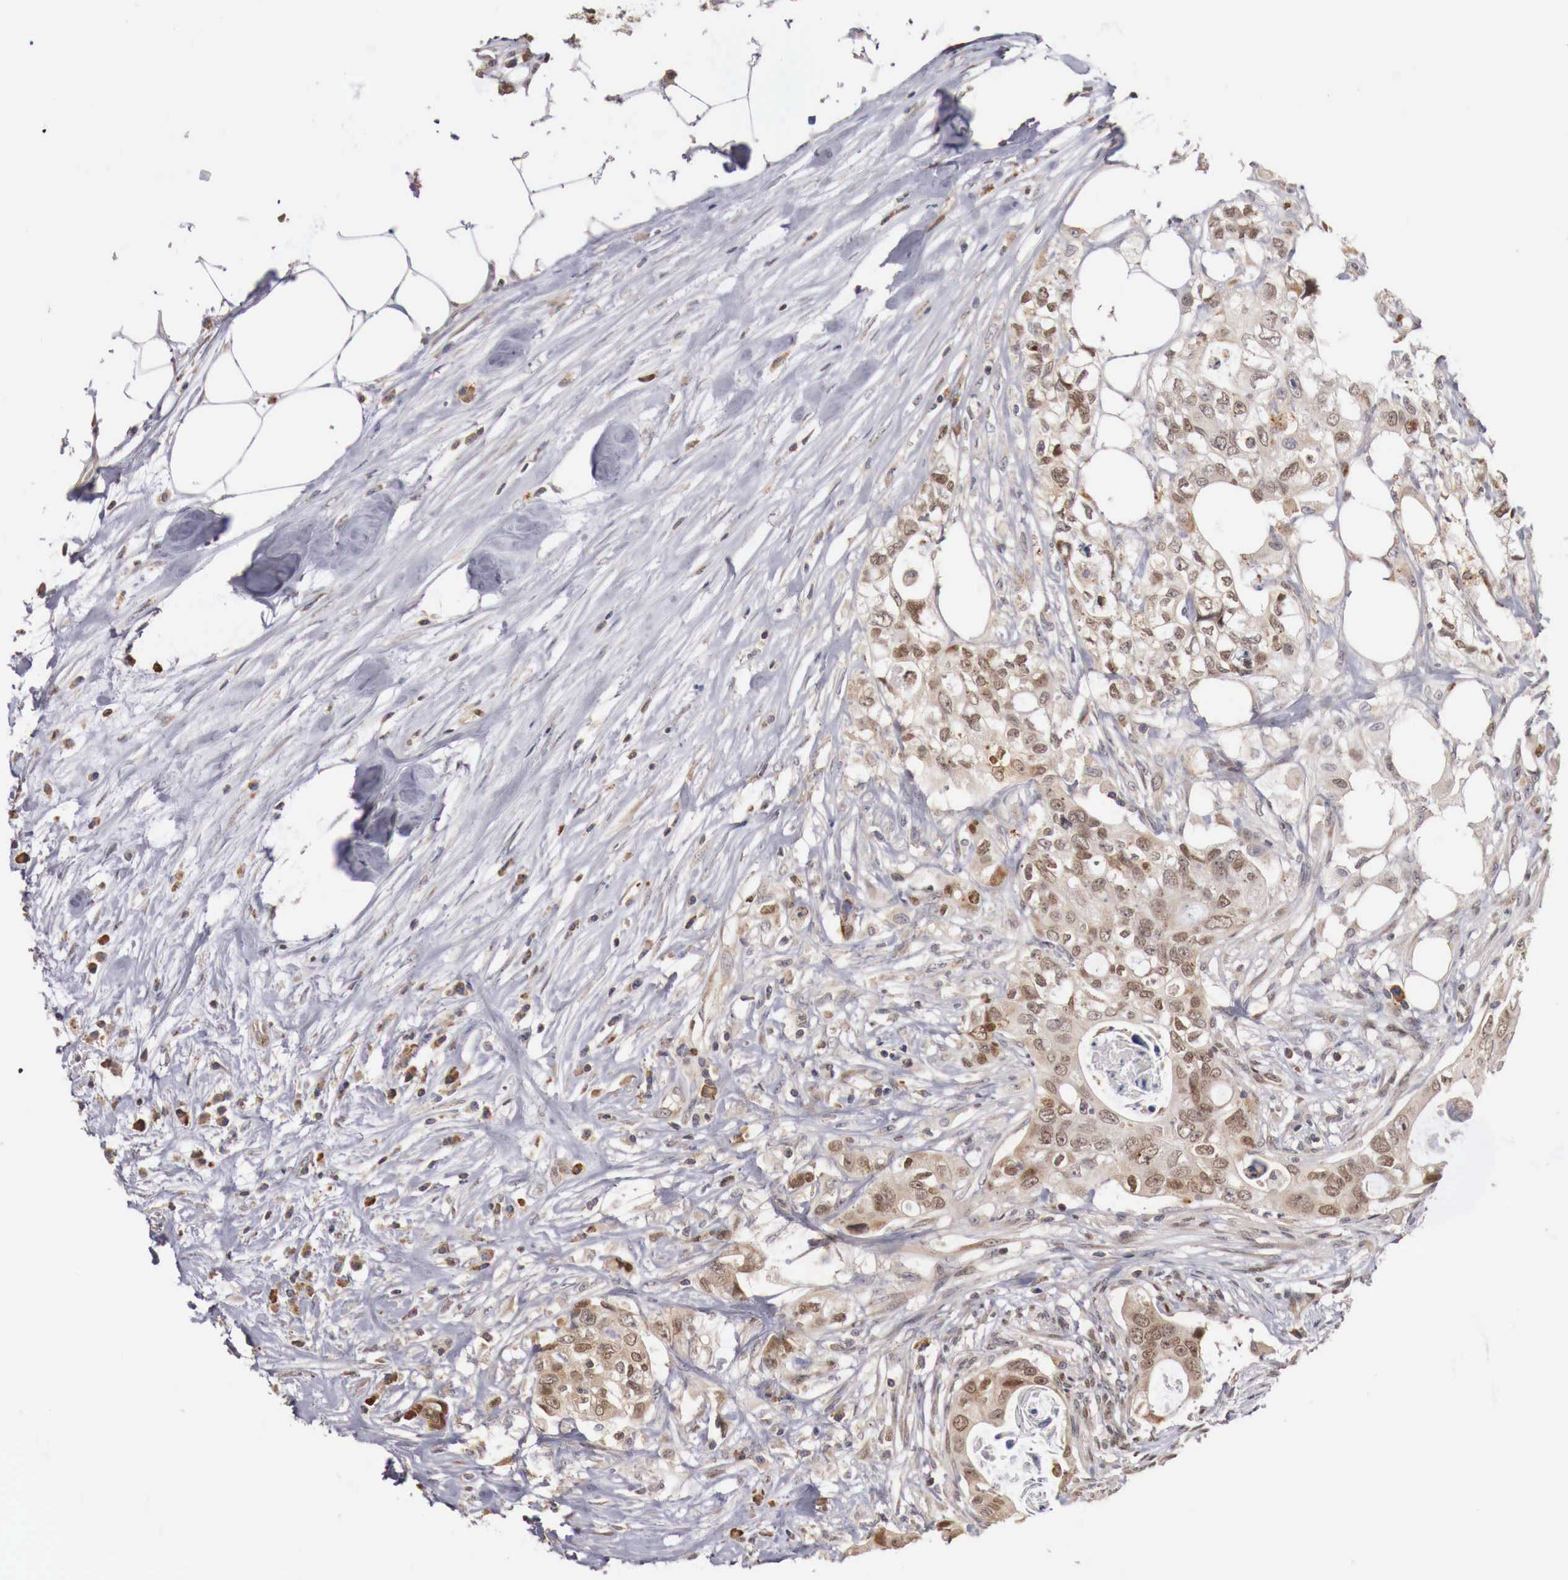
{"staining": {"intensity": "weak", "quantity": "25%-75%", "location": "nuclear"}, "tissue": "colorectal cancer", "cell_type": "Tumor cells", "image_type": "cancer", "snomed": [{"axis": "morphology", "description": "Adenocarcinoma, NOS"}, {"axis": "topography", "description": "Rectum"}], "caption": "Colorectal adenocarcinoma tissue demonstrates weak nuclear expression in approximately 25%-75% of tumor cells", "gene": "KHDRBS2", "patient": {"sex": "female", "age": 57}}